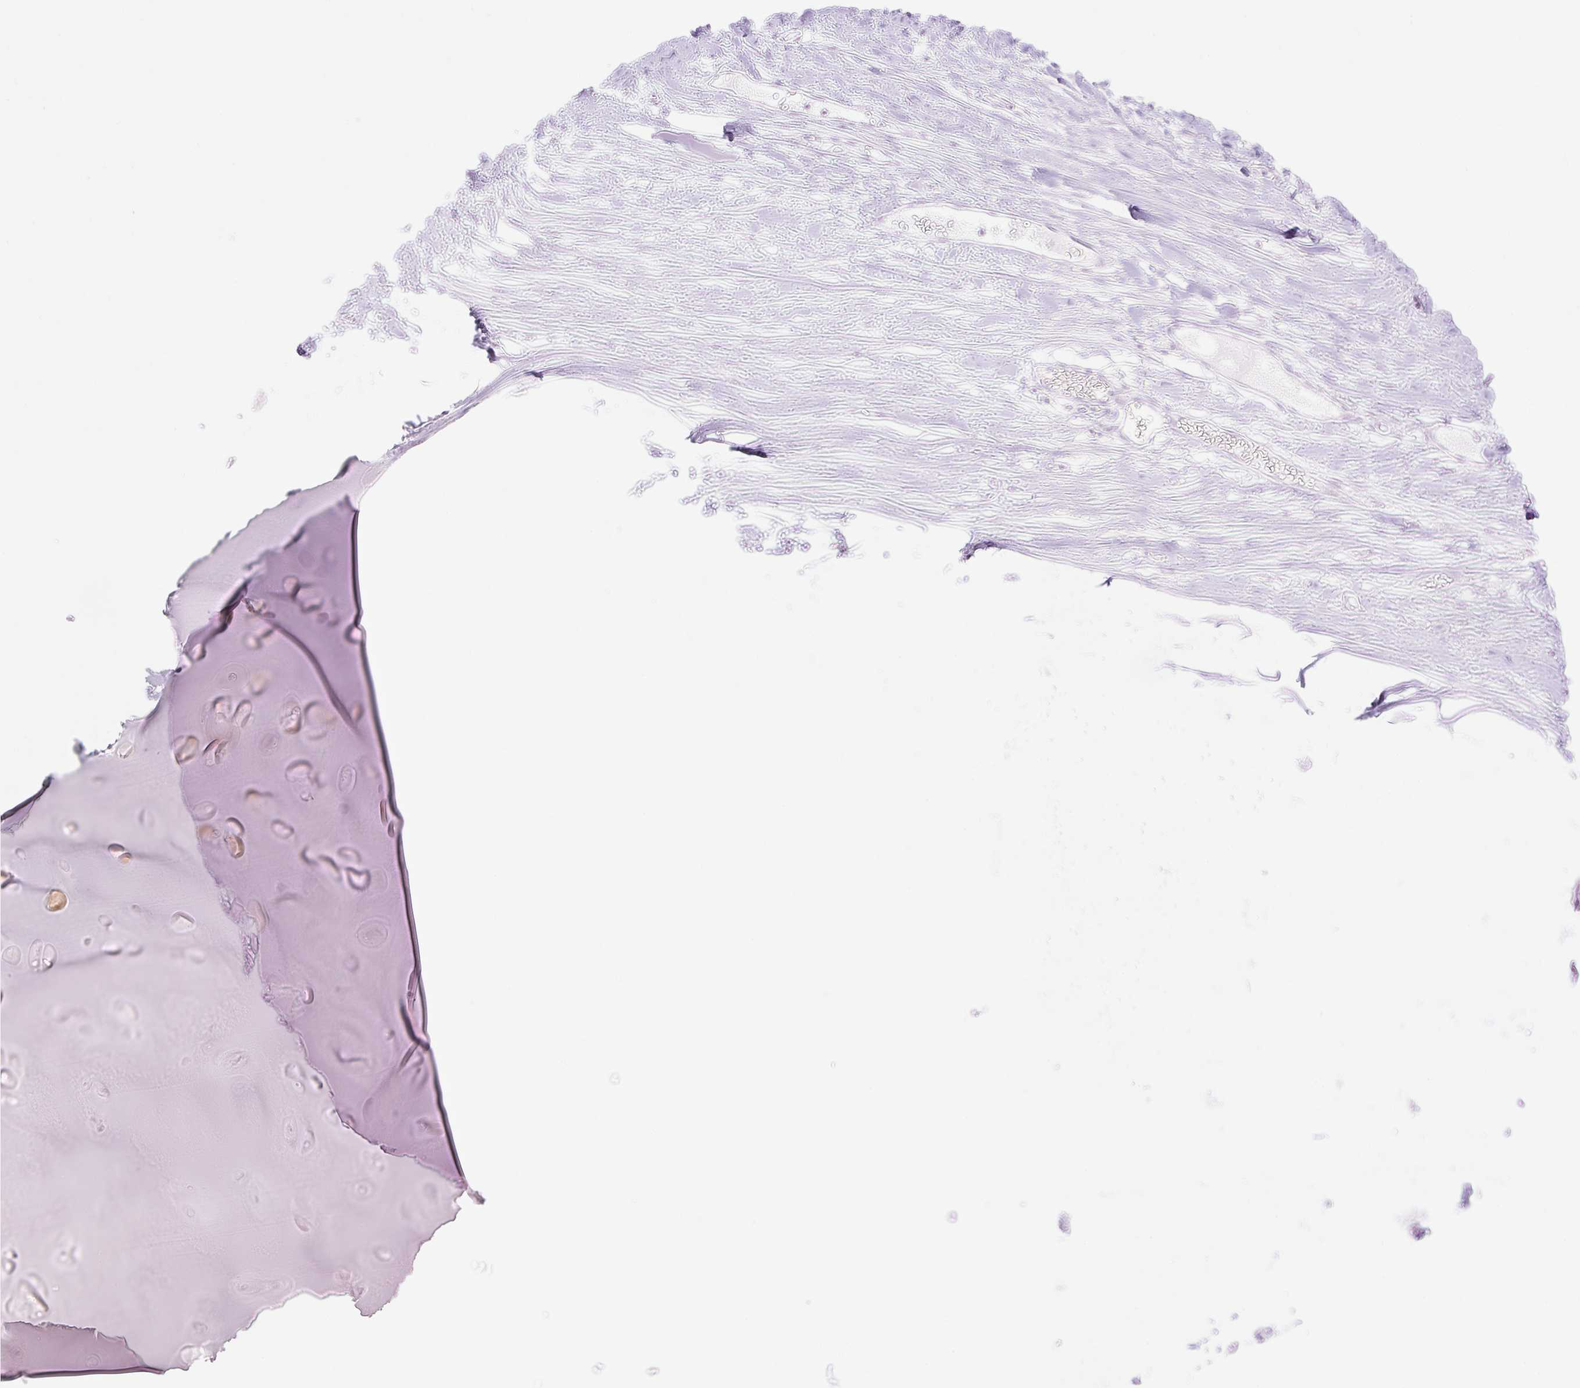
{"staining": {"intensity": "weak", "quantity": "25%-75%", "location": "cytoplasmic/membranous"}, "tissue": "soft tissue", "cell_type": "Chondrocytes", "image_type": "normal", "snomed": [{"axis": "morphology", "description": "Normal tissue, NOS"}, {"axis": "topography", "description": "Cartilage tissue"}], "caption": "Protein expression analysis of benign human soft tissue reveals weak cytoplasmic/membranous staining in approximately 25%-75% of chondrocytes. The staining was performed using DAB (3,3'-diaminobenzidine) to visualize the protein expression in brown, while the nuclei were stained in blue with hematoxylin (Magnification: 20x).", "gene": "PALM3", "patient": {"sex": "male", "age": 57}}